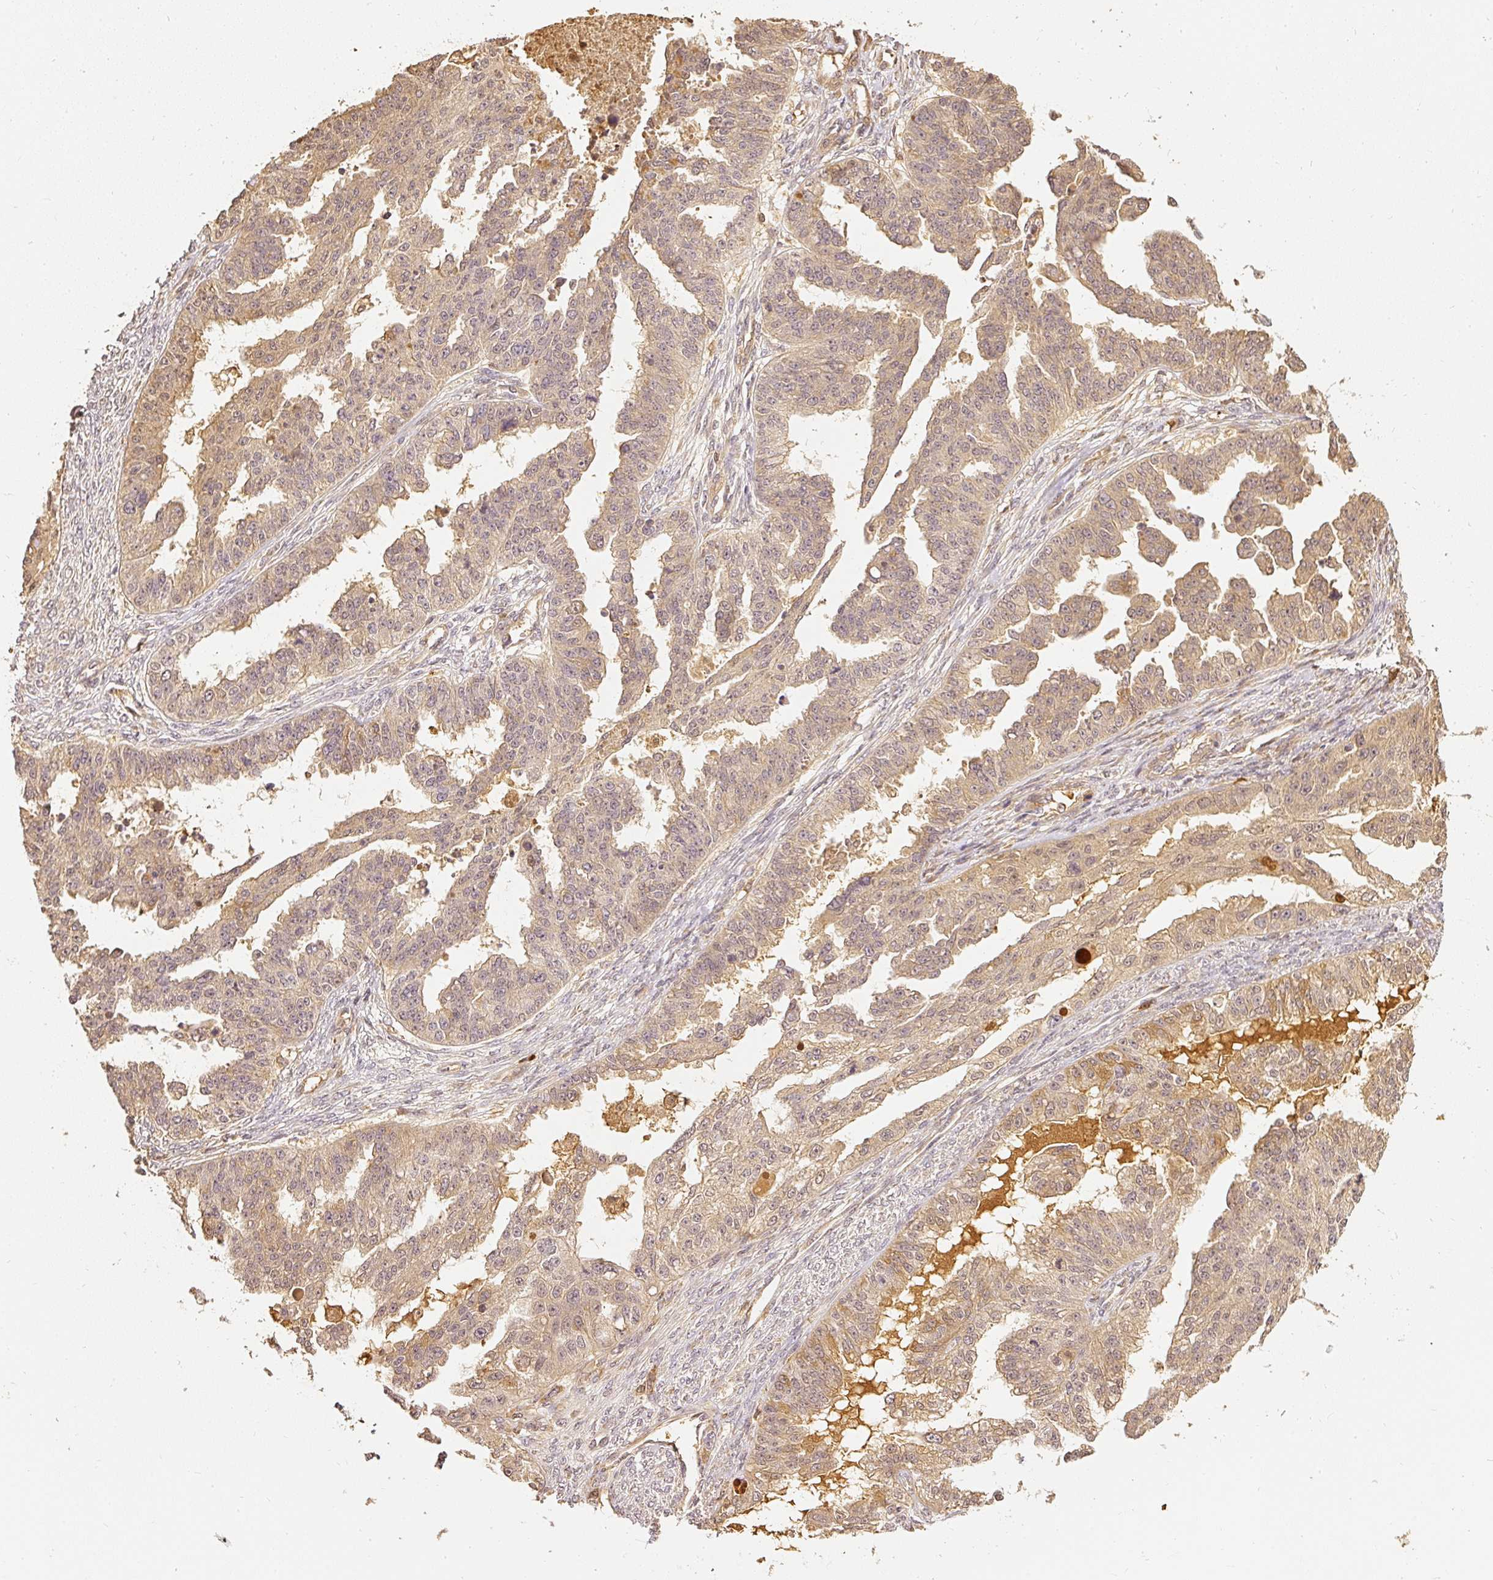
{"staining": {"intensity": "weak", "quantity": ">75%", "location": "cytoplasmic/membranous"}, "tissue": "ovarian cancer", "cell_type": "Tumor cells", "image_type": "cancer", "snomed": [{"axis": "morphology", "description": "Cystadenocarcinoma, serous, NOS"}, {"axis": "topography", "description": "Ovary"}], "caption": "Brown immunohistochemical staining in human ovarian cancer demonstrates weak cytoplasmic/membranous expression in about >75% of tumor cells. (Brightfield microscopy of DAB IHC at high magnification).", "gene": "PFN1", "patient": {"sex": "female", "age": 58}}